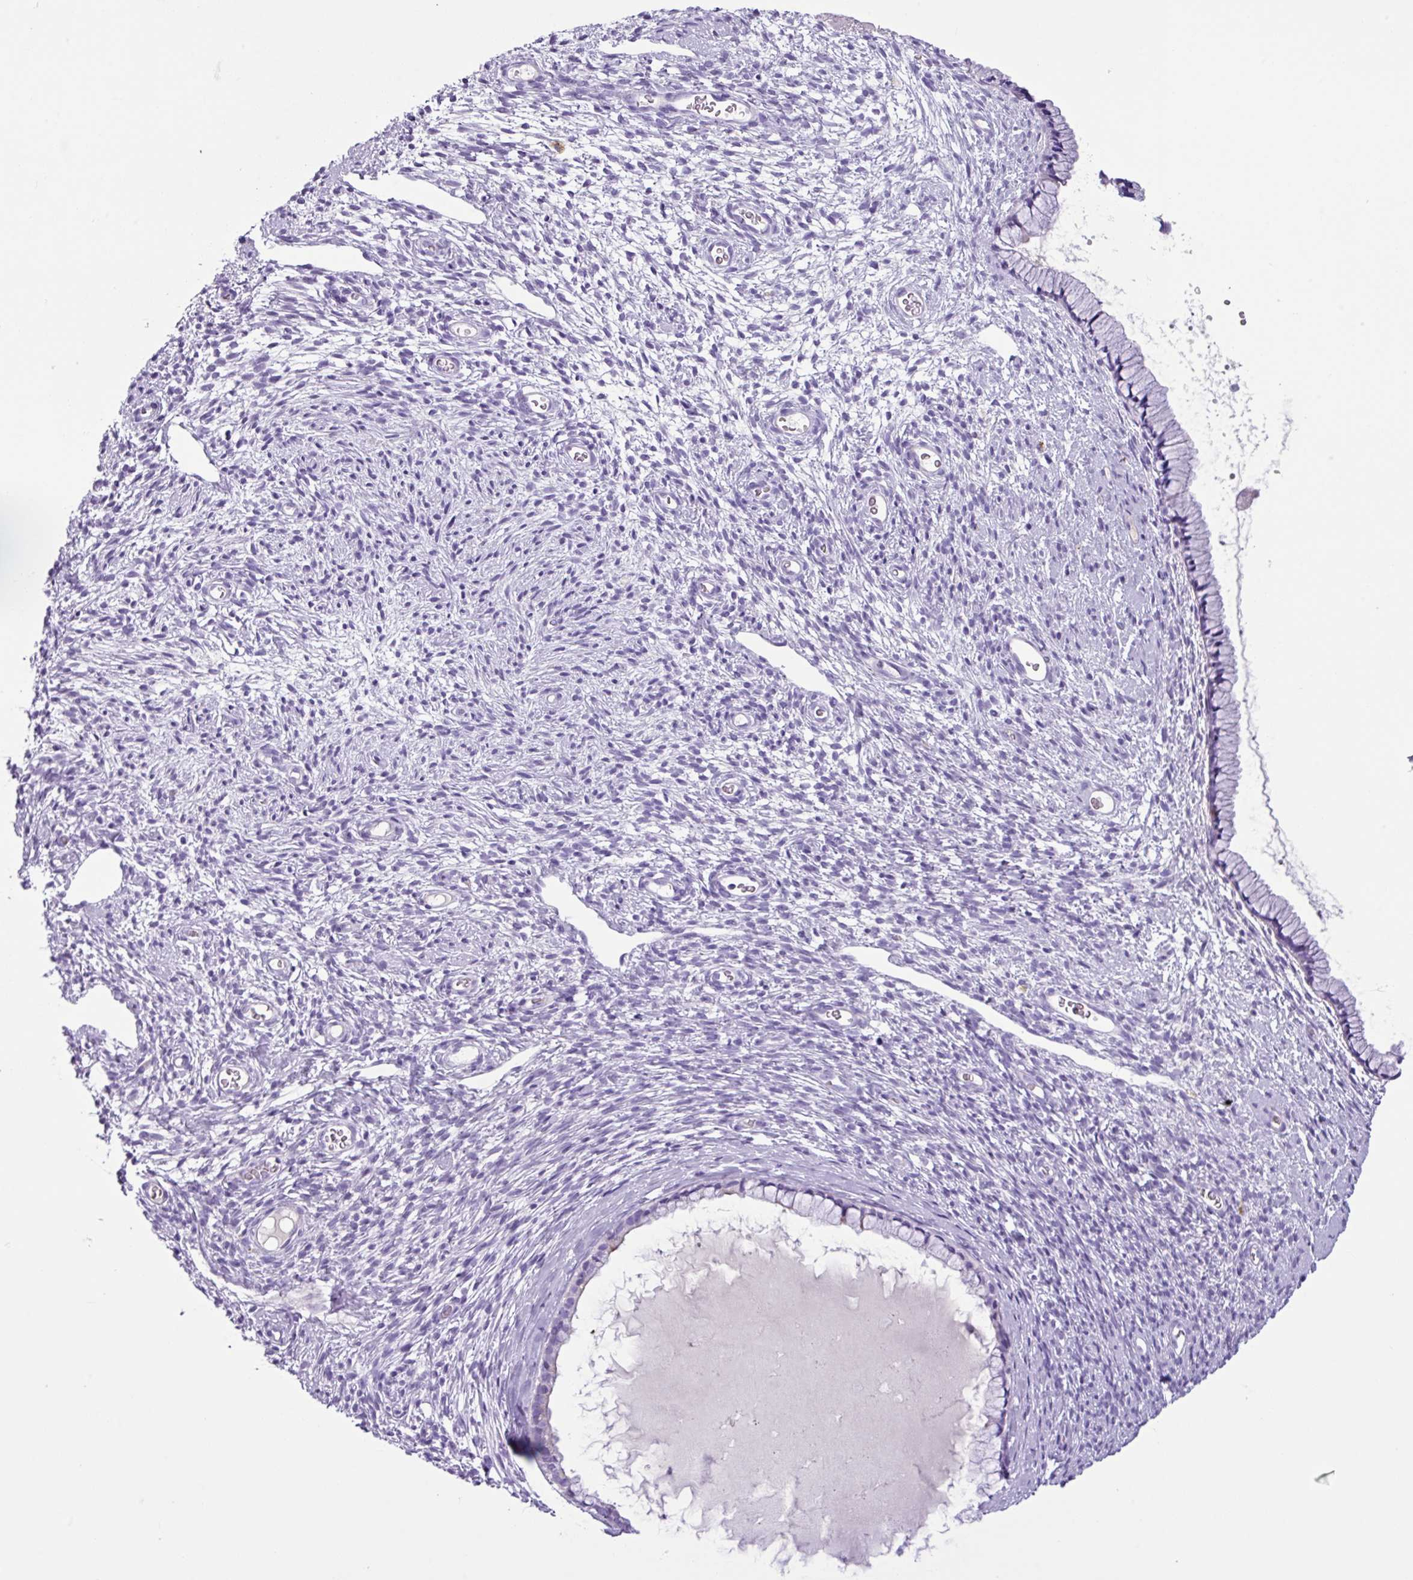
{"staining": {"intensity": "negative", "quantity": "none", "location": "none"}, "tissue": "cervix", "cell_type": "Glandular cells", "image_type": "normal", "snomed": [{"axis": "morphology", "description": "Normal tissue, NOS"}, {"axis": "topography", "description": "Cervix"}], "caption": "DAB (3,3'-diaminobenzidine) immunohistochemical staining of unremarkable human cervix demonstrates no significant staining in glandular cells.", "gene": "CYSTM1", "patient": {"sex": "female", "age": 76}}